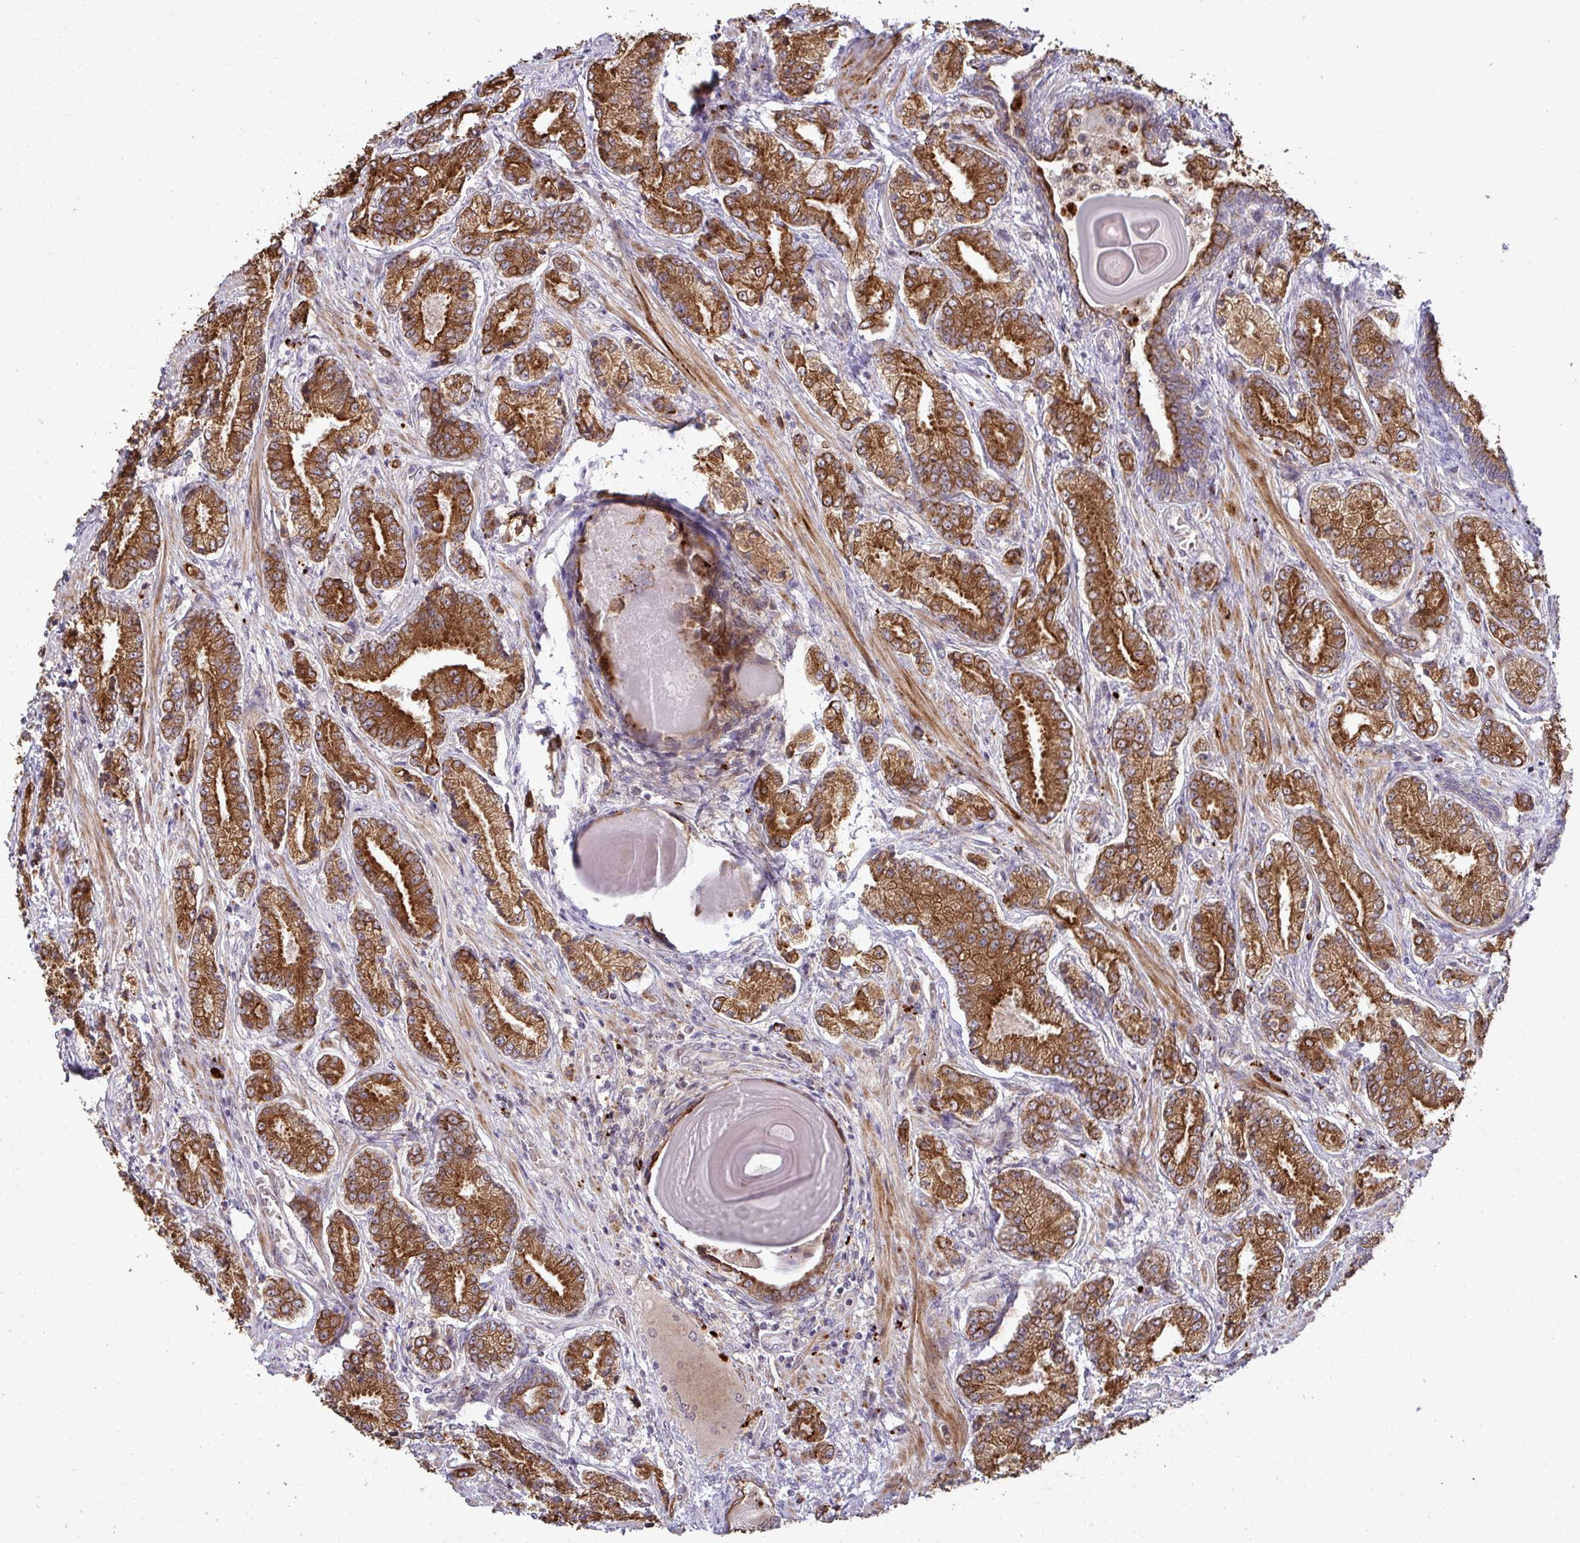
{"staining": {"intensity": "strong", "quantity": ">75%", "location": "cytoplasmic/membranous"}, "tissue": "prostate cancer", "cell_type": "Tumor cells", "image_type": "cancer", "snomed": [{"axis": "morphology", "description": "Adenocarcinoma, High grade"}, {"axis": "topography", "description": "Prostate and seminal vesicle, NOS"}], "caption": "High-grade adenocarcinoma (prostate) stained with a brown dye exhibits strong cytoplasmic/membranous positive expression in approximately >75% of tumor cells.", "gene": "TRIM44", "patient": {"sex": "male", "age": 61}}